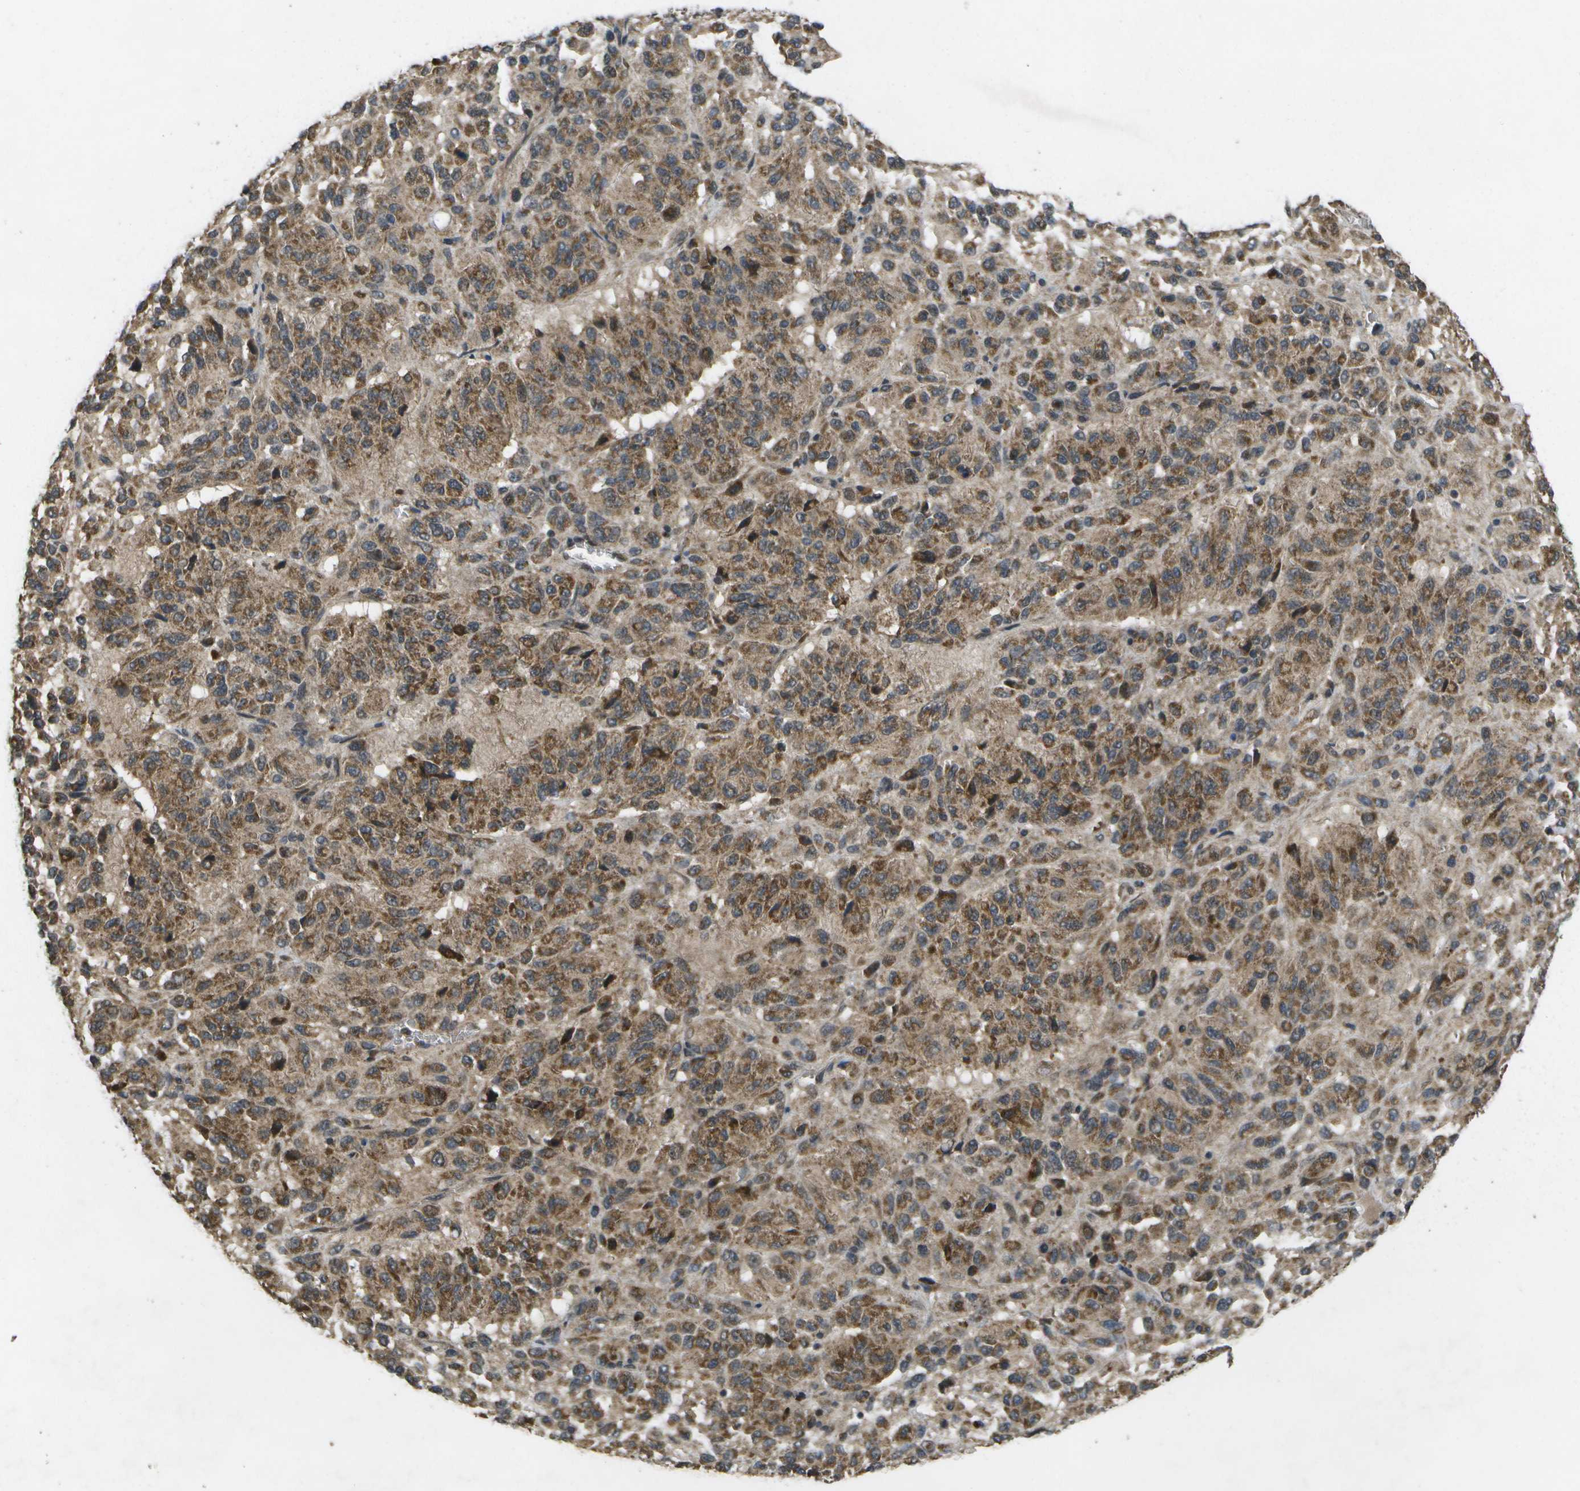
{"staining": {"intensity": "moderate", "quantity": ">75%", "location": "cytoplasmic/membranous"}, "tissue": "melanoma", "cell_type": "Tumor cells", "image_type": "cancer", "snomed": [{"axis": "morphology", "description": "Malignant melanoma, Metastatic site"}, {"axis": "topography", "description": "Lung"}], "caption": "An IHC image of tumor tissue is shown. Protein staining in brown labels moderate cytoplasmic/membranous positivity in malignant melanoma (metastatic site) within tumor cells. The staining was performed using DAB, with brown indicating positive protein expression. Nuclei are stained blue with hematoxylin.", "gene": "ALAS1", "patient": {"sex": "male", "age": 64}}